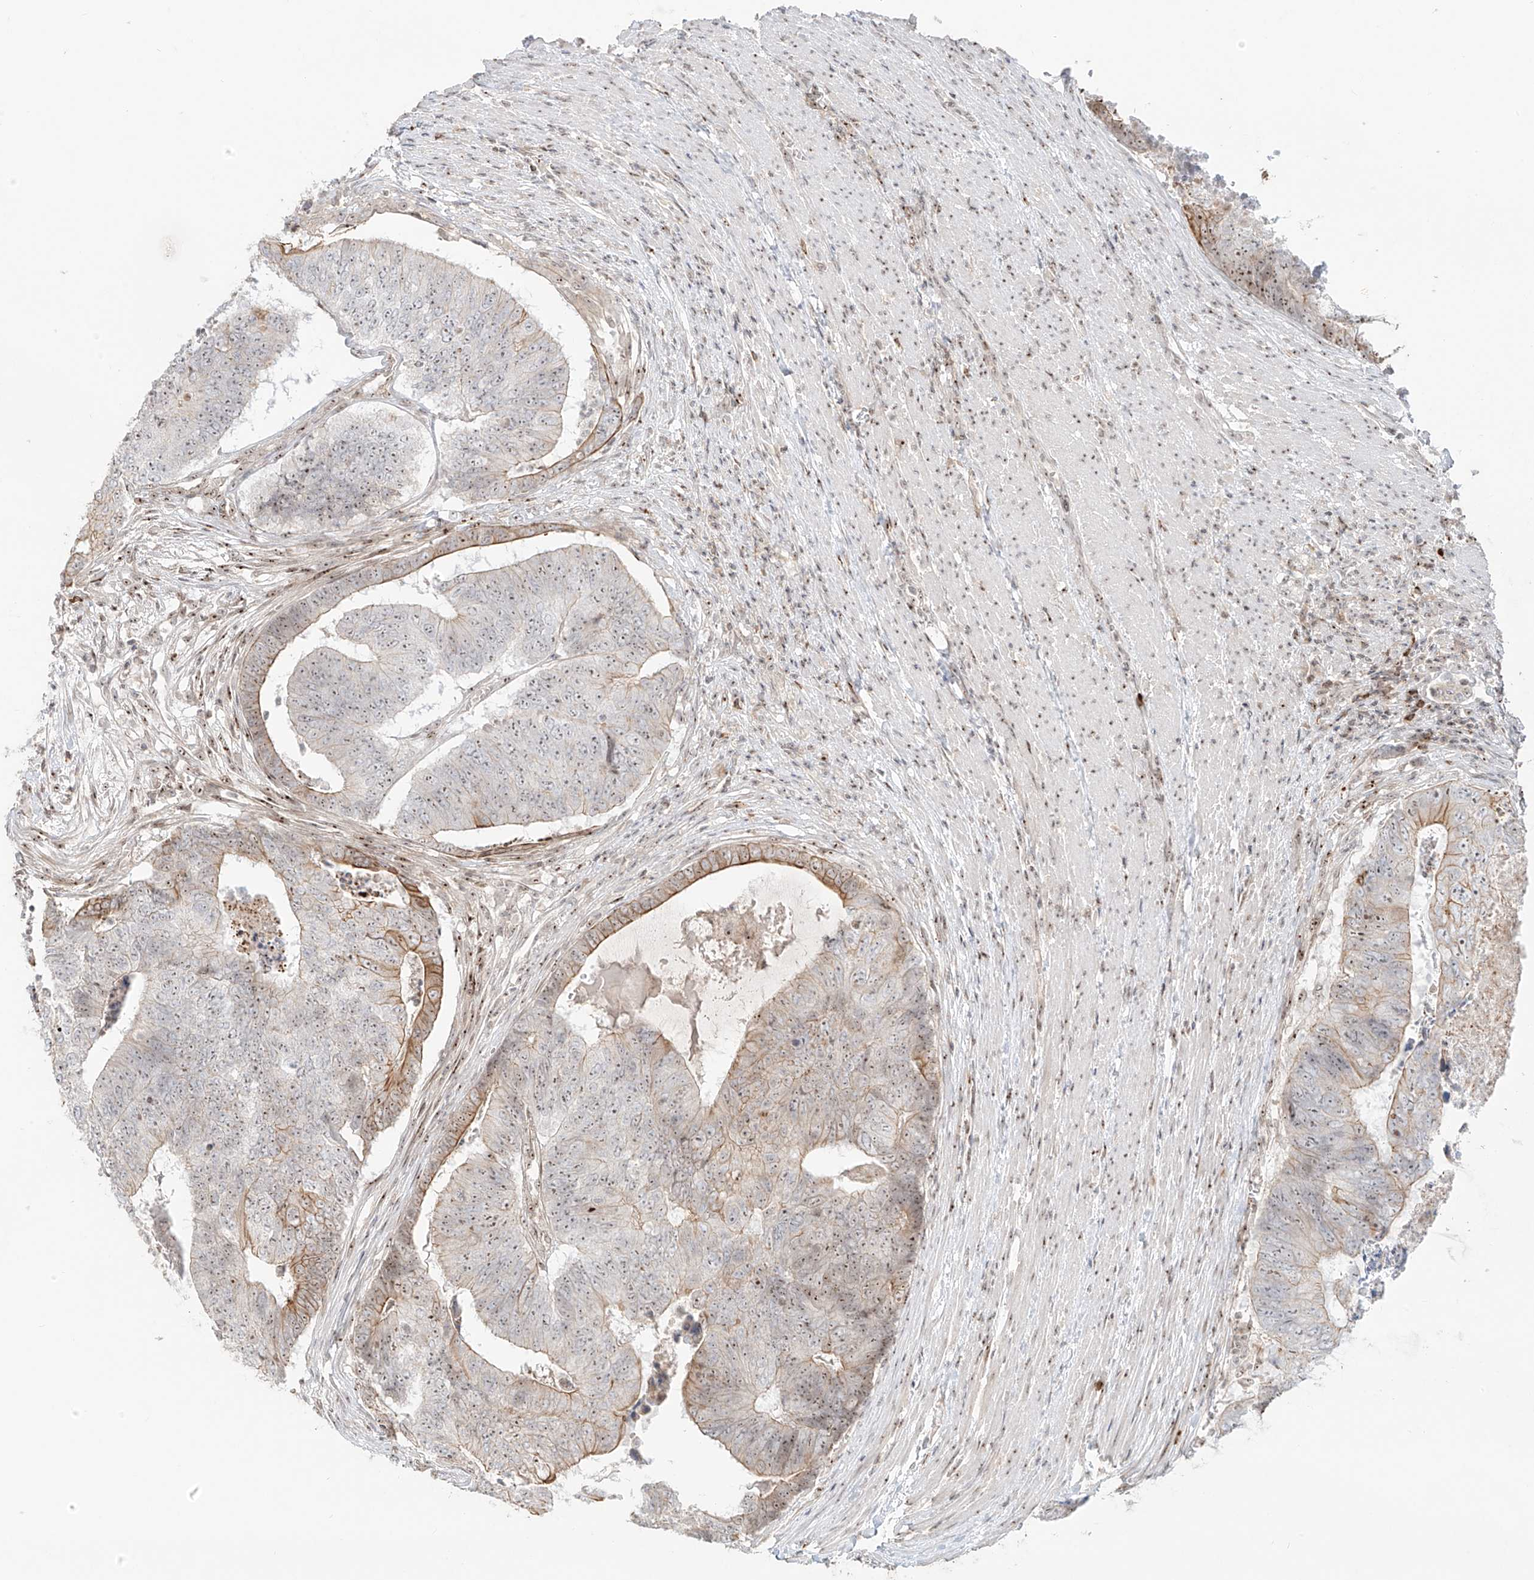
{"staining": {"intensity": "moderate", "quantity": "25%-75%", "location": "cytoplasmic/membranous"}, "tissue": "colorectal cancer", "cell_type": "Tumor cells", "image_type": "cancer", "snomed": [{"axis": "morphology", "description": "Adenocarcinoma, NOS"}, {"axis": "topography", "description": "Colon"}], "caption": "Approximately 25%-75% of tumor cells in colorectal cancer display moderate cytoplasmic/membranous protein staining as visualized by brown immunohistochemical staining.", "gene": "ZNF512", "patient": {"sex": "female", "age": 67}}